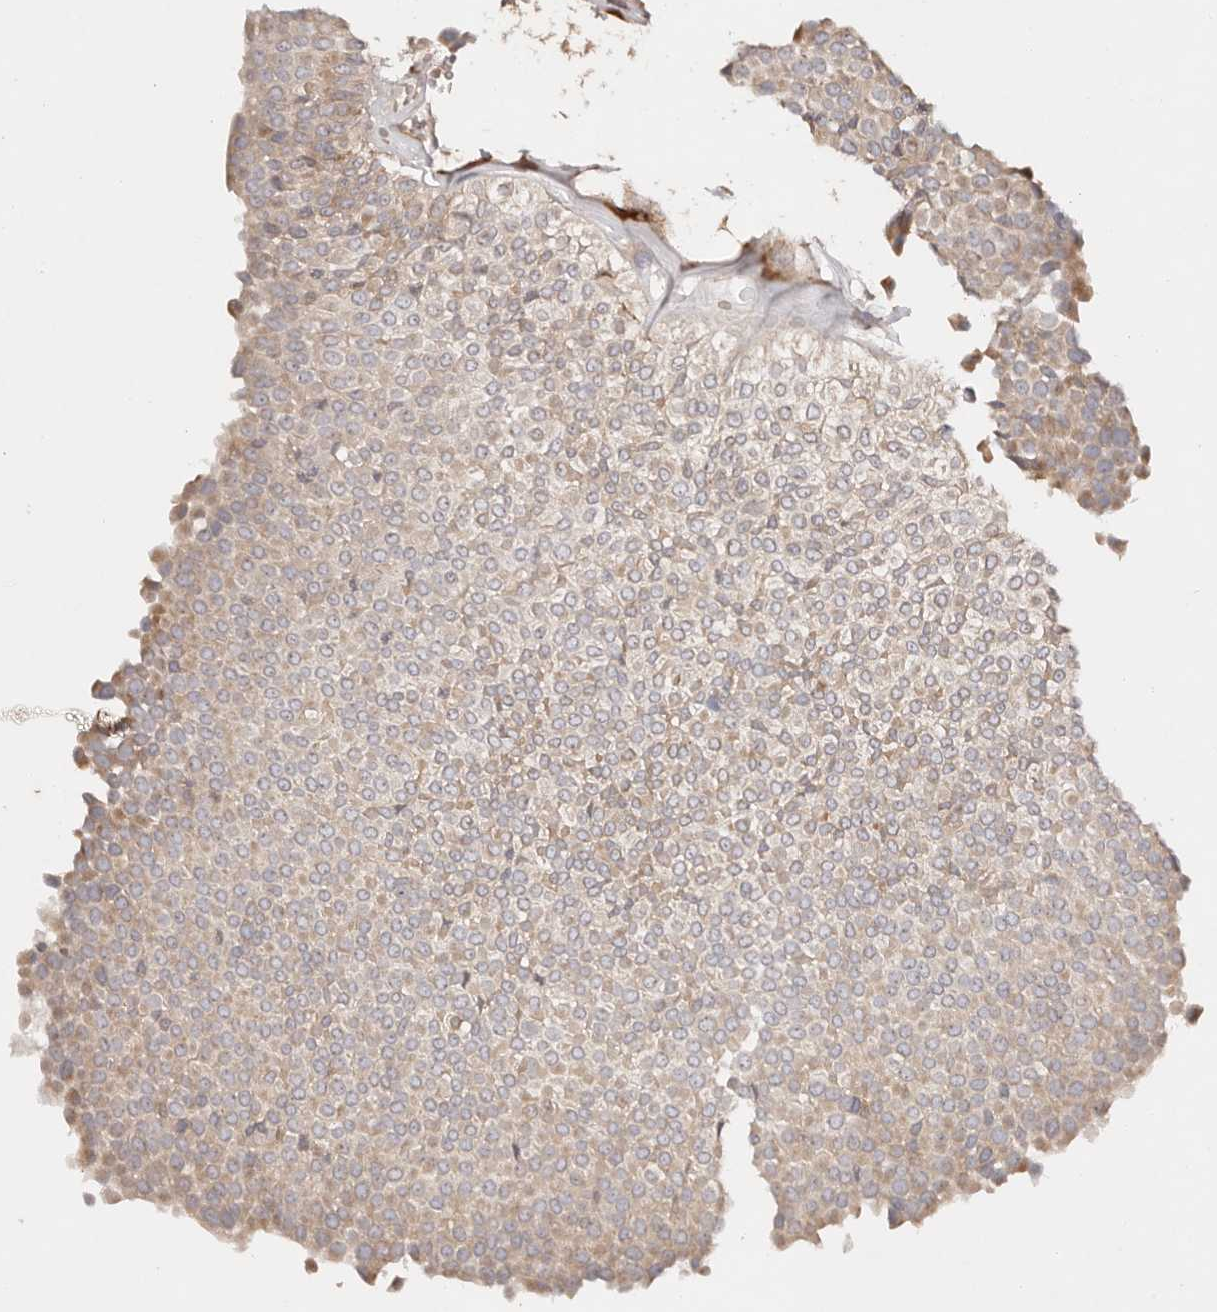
{"staining": {"intensity": "weak", "quantity": "<25%", "location": "cytoplasmic/membranous"}, "tissue": "urothelial cancer", "cell_type": "Tumor cells", "image_type": "cancer", "snomed": [{"axis": "morphology", "description": "Urothelial carcinoma, Low grade"}, {"axis": "topography", "description": "Urinary bladder"}], "caption": "Tumor cells show no significant protein positivity in urothelial cancer.", "gene": "SERPINH1", "patient": {"sex": "male", "age": 78}}